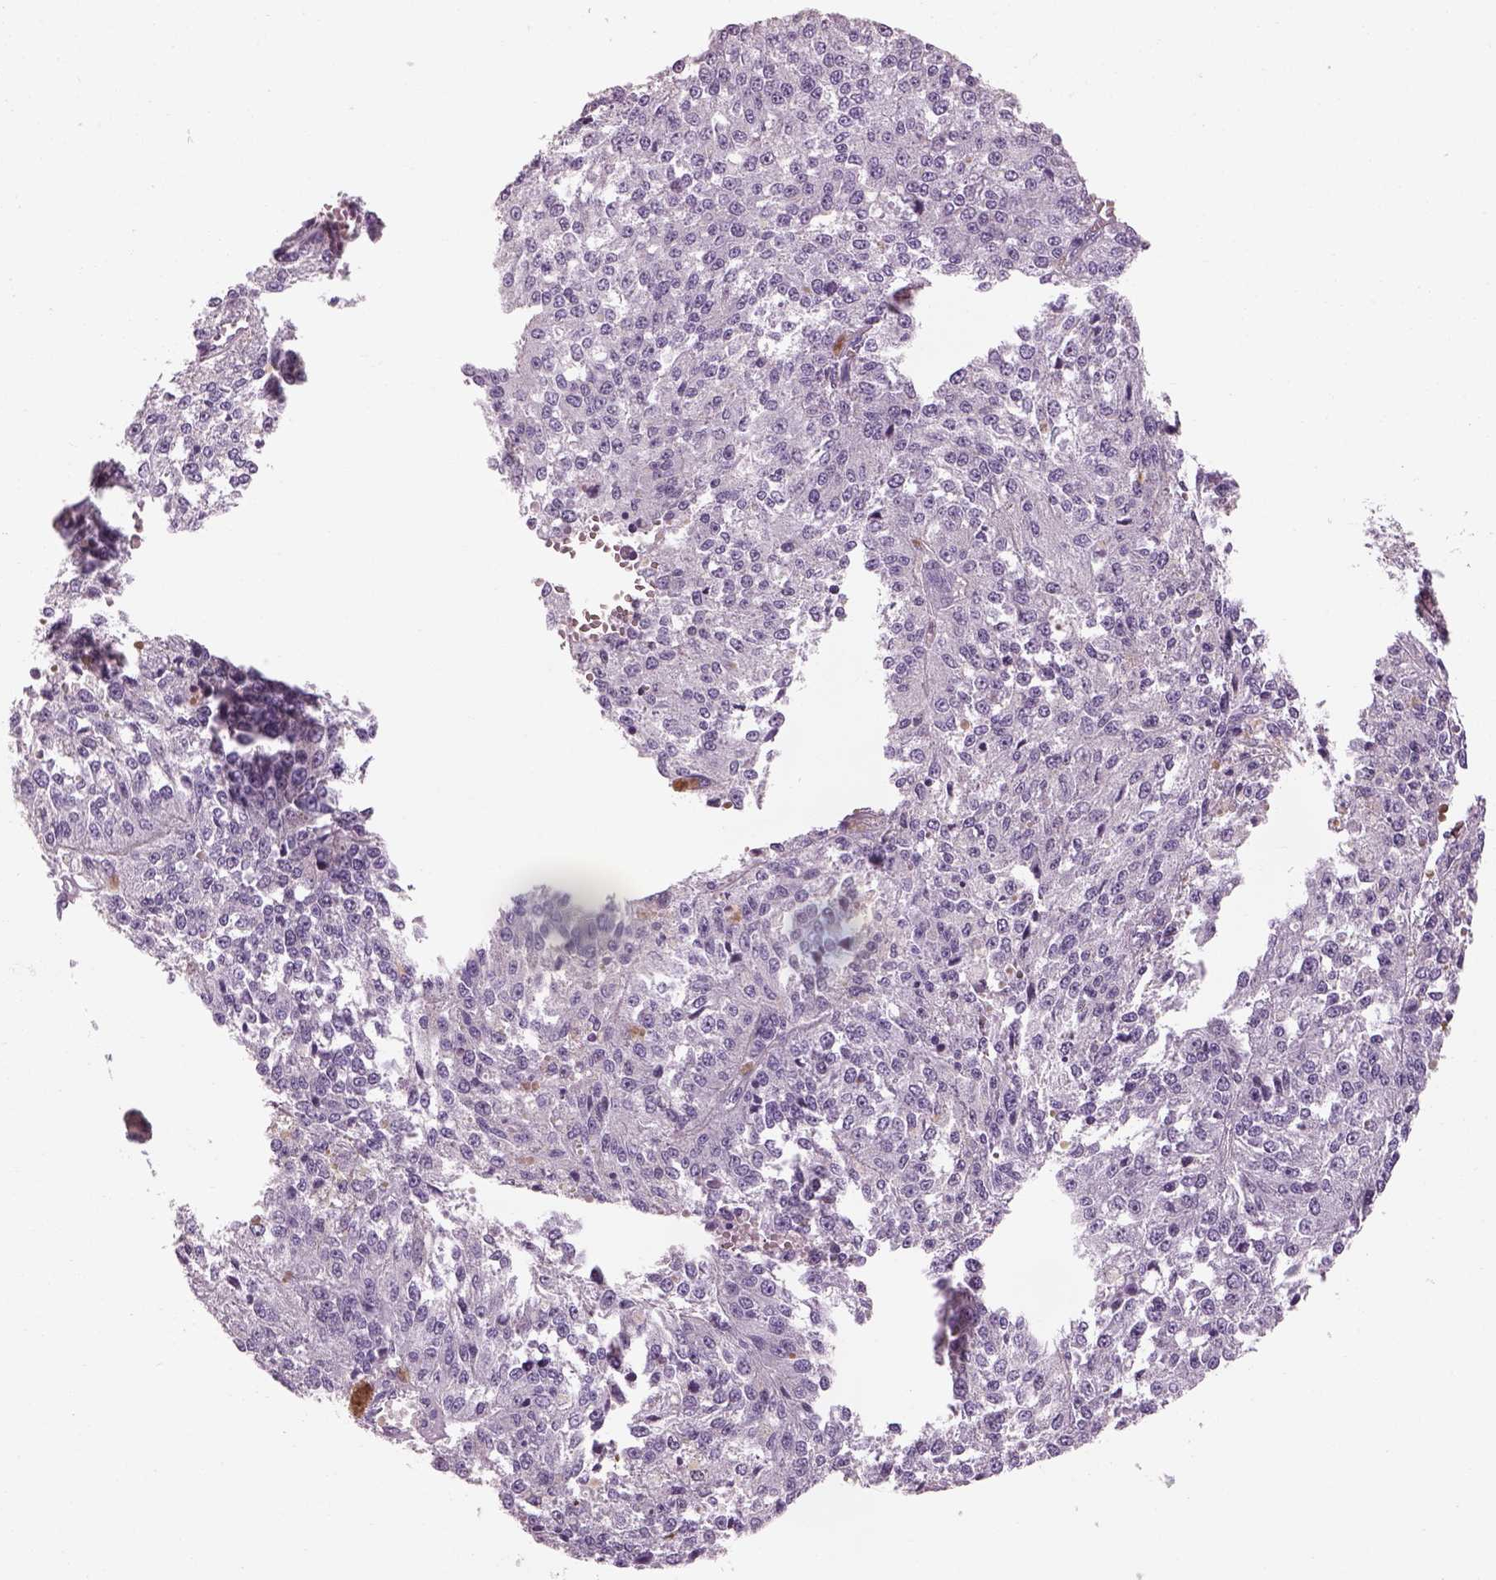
{"staining": {"intensity": "negative", "quantity": "none", "location": "none"}, "tissue": "melanoma", "cell_type": "Tumor cells", "image_type": "cancer", "snomed": [{"axis": "morphology", "description": "Malignant melanoma, Metastatic site"}, {"axis": "topography", "description": "Lymph node"}], "caption": "High power microscopy micrograph of an immunohistochemistry histopathology image of malignant melanoma (metastatic site), revealing no significant positivity in tumor cells. (Stains: DAB IHC with hematoxylin counter stain, Microscopy: brightfield microscopy at high magnification).", "gene": "OTUD6A", "patient": {"sex": "female", "age": 64}}